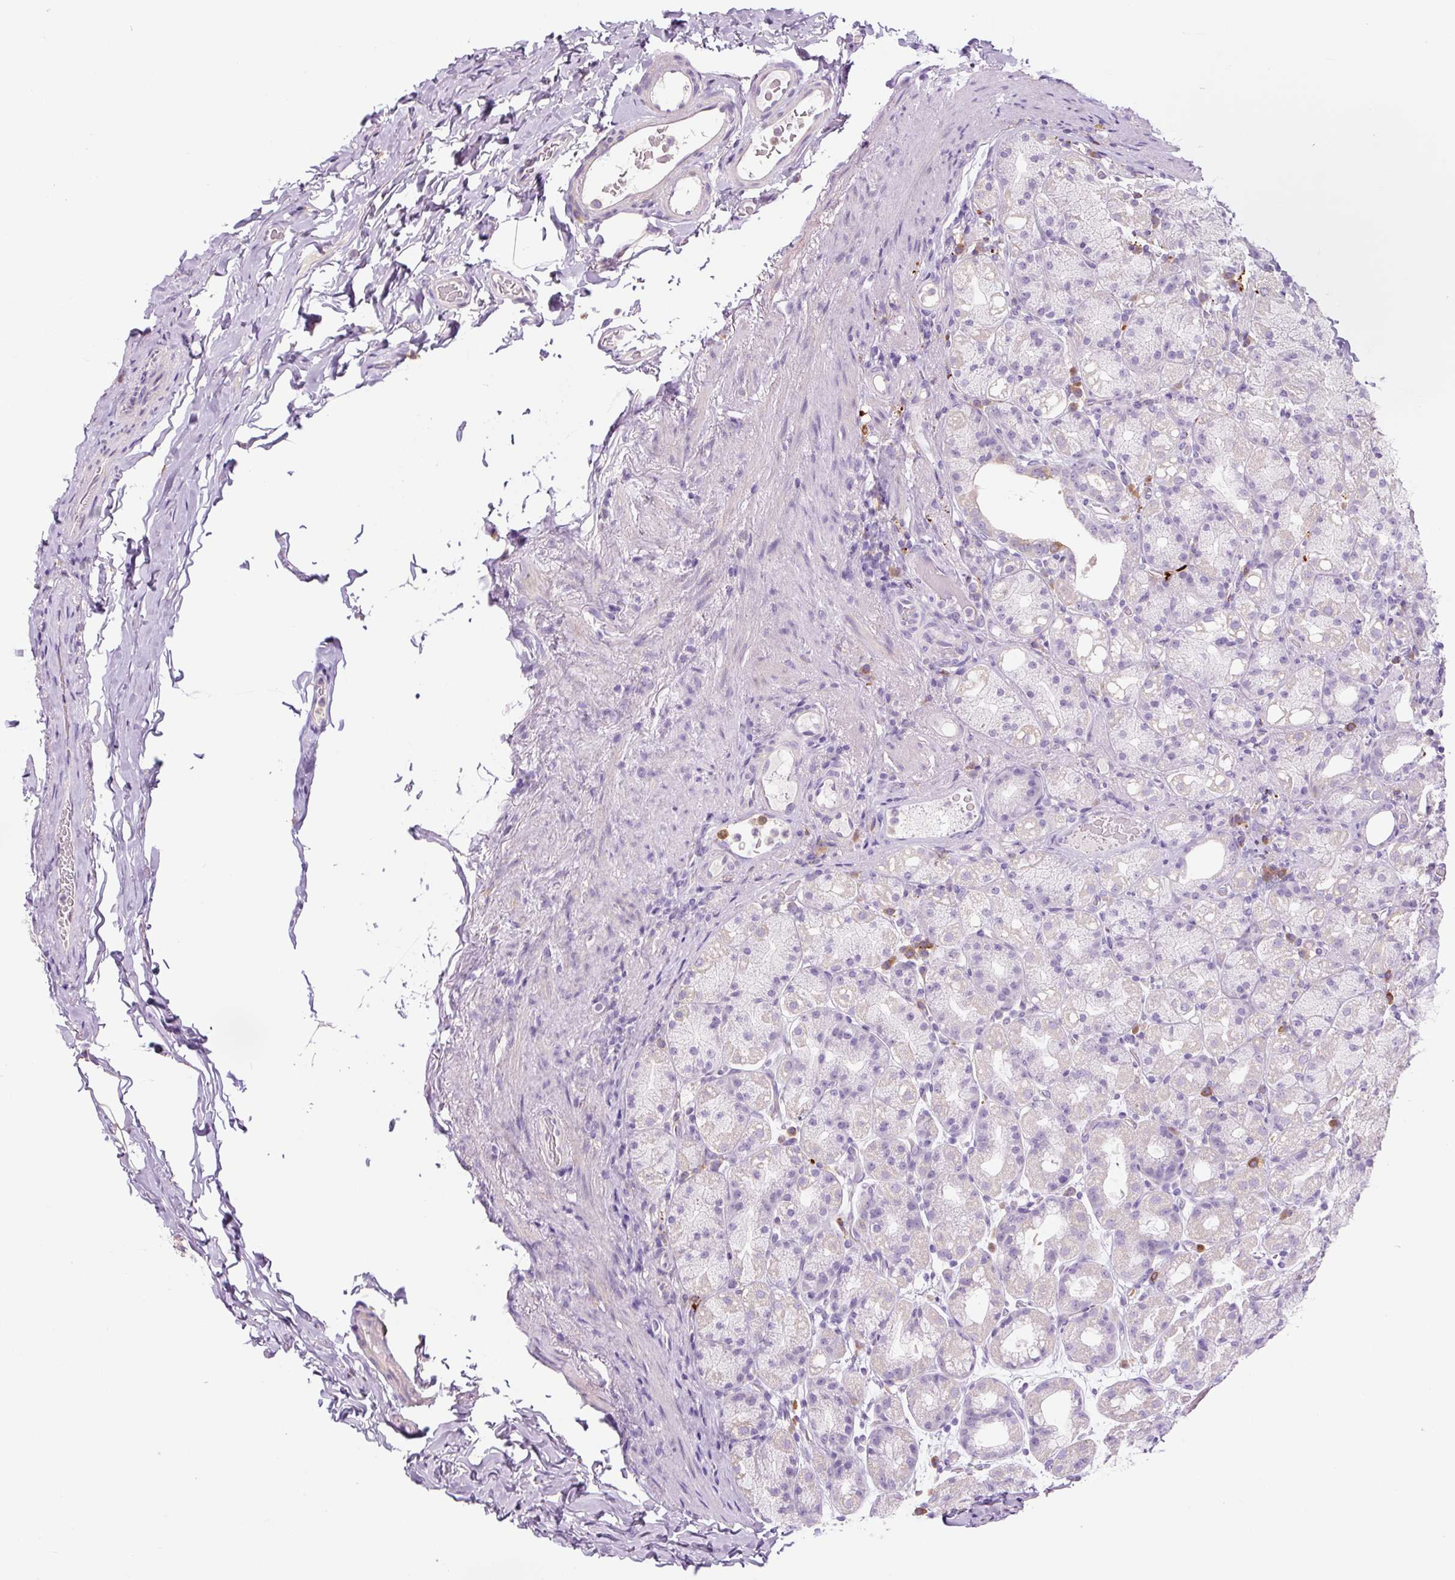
{"staining": {"intensity": "negative", "quantity": "none", "location": "none"}, "tissue": "stomach", "cell_type": "Glandular cells", "image_type": "normal", "snomed": [{"axis": "morphology", "description": "Normal tissue, NOS"}, {"axis": "topography", "description": "Stomach, upper"}, {"axis": "topography", "description": "Stomach"}], "caption": "High magnification brightfield microscopy of unremarkable stomach stained with DAB (3,3'-diaminobenzidine) (brown) and counterstained with hematoxylin (blue): glandular cells show no significant positivity.", "gene": "FUT10", "patient": {"sex": "male", "age": 68}}